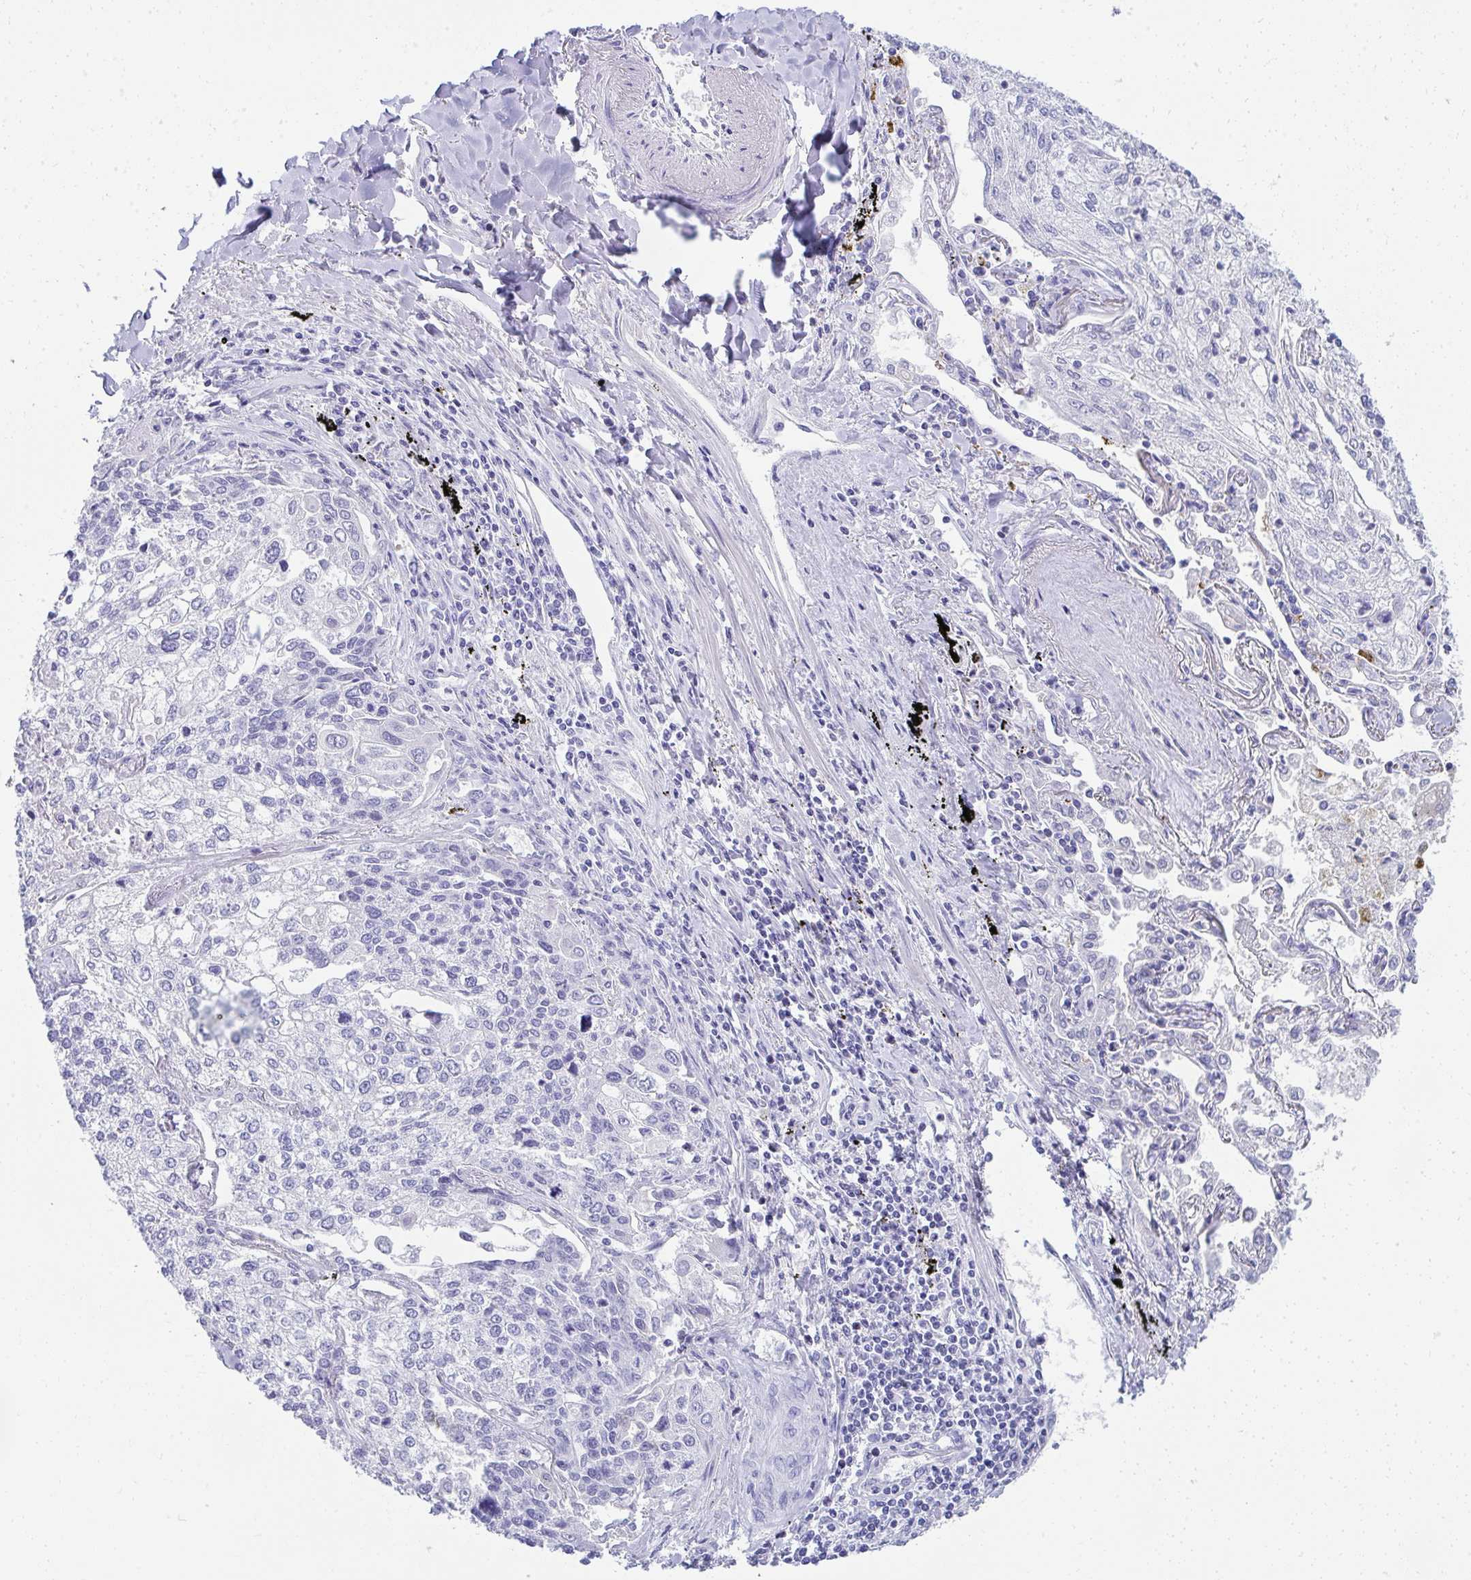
{"staining": {"intensity": "negative", "quantity": "none", "location": "none"}, "tissue": "lung cancer", "cell_type": "Tumor cells", "image_type": "cancer", "snomed": [{"axis": "morphology", "description": "Squamous cell carcinoma, NOS"}, {"axis": "topography", "description": "Lung"}], "caption": "There is no significant staining in tumor cells of lung cancer.", "gene": "SEC14L3", "patient": {"sex": "male", "age": 74}}